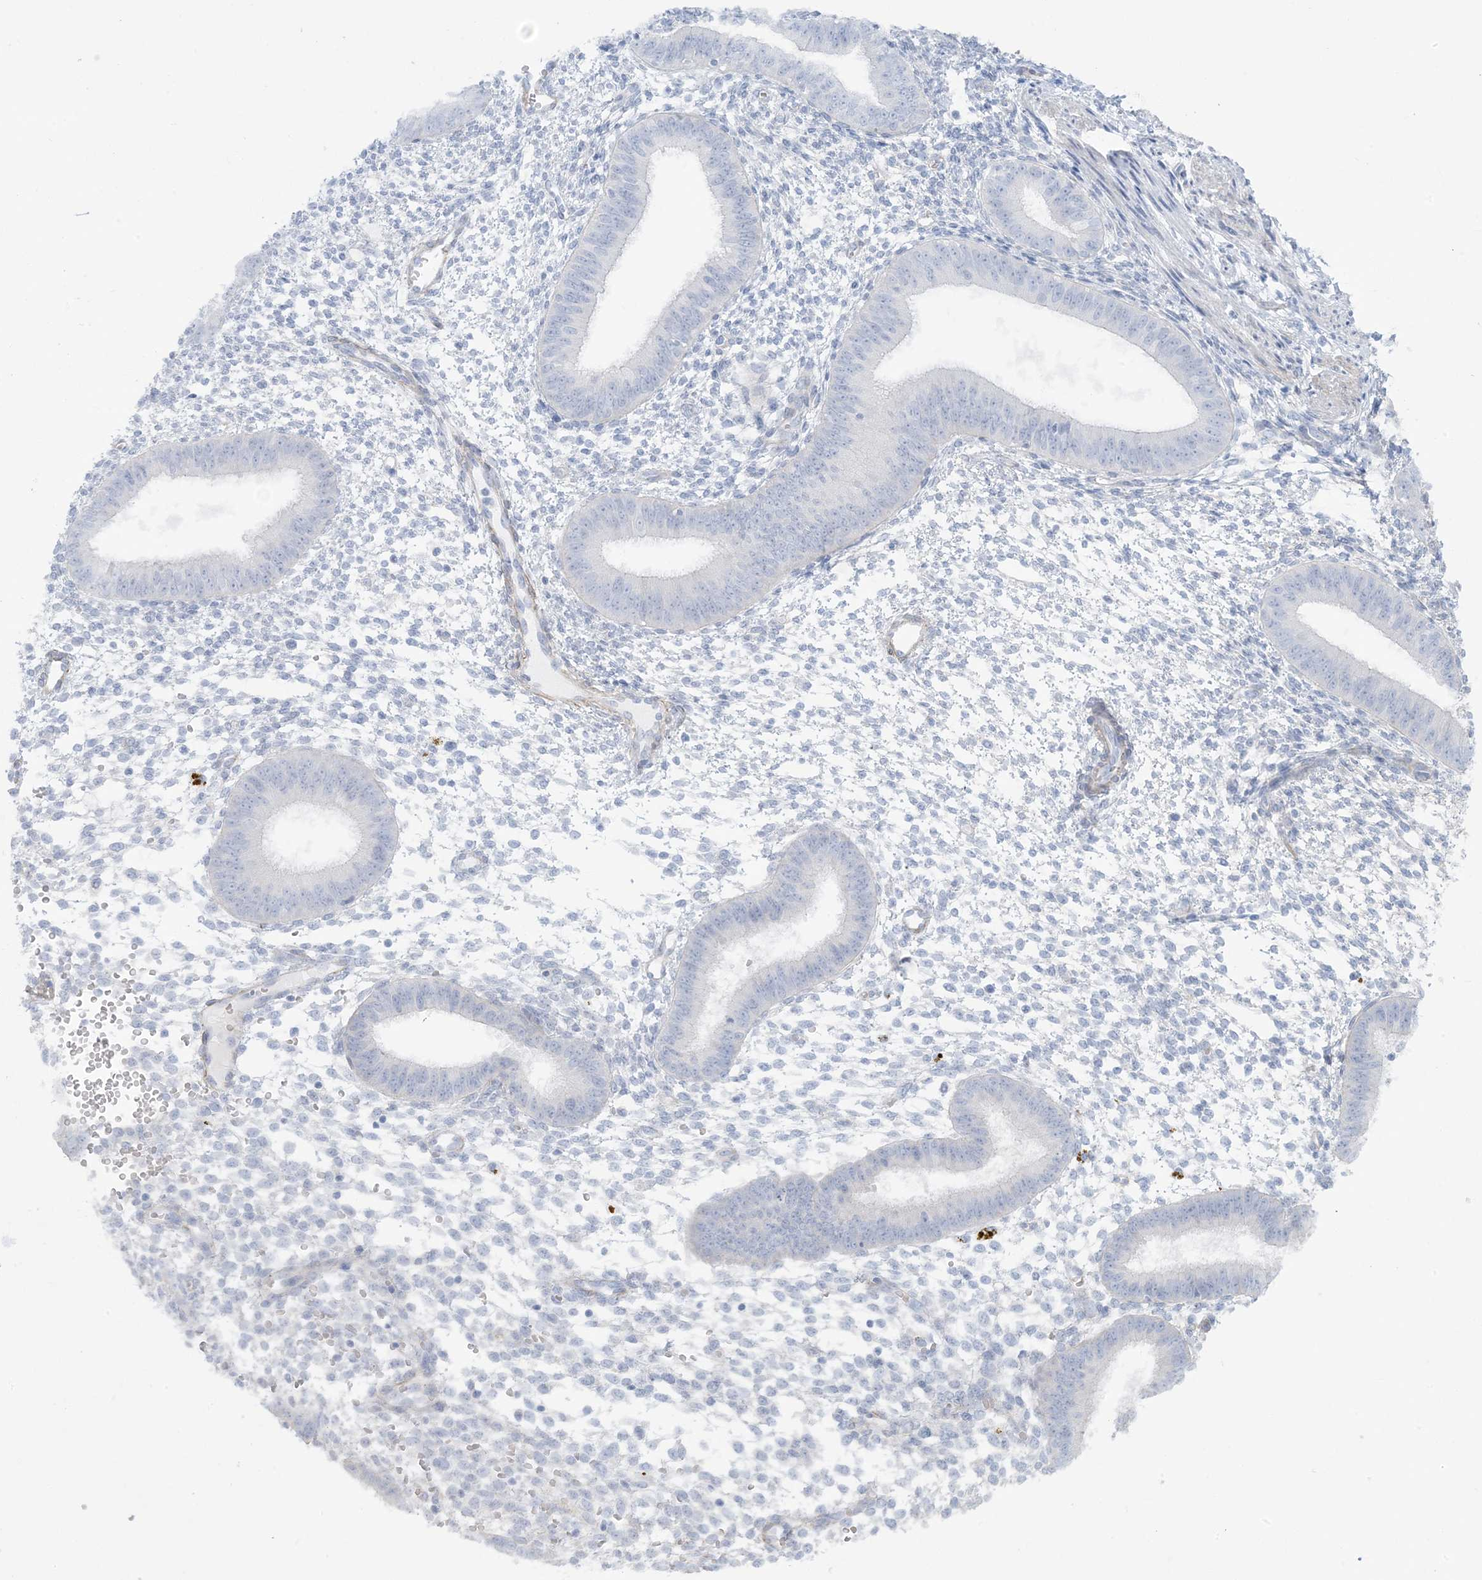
{"staining": {"intensity": "negative", "quantity": "none", "location": "none"}, "tissue": "endometrium", "cell_type": "Cells in endometrial stroma", "image_type": "normal", "snomed": [{"axis": "morphology", "description": "Normal tissue, NOS"}, {"axis": "topography", "description": "Uterus"}, {"axis": "topography", "description": "Endometrium"}], "caption": "Cells in endometrial stroma are negative for protein expression in benign human endometrium. (Immunohistochemistry (ihc), brightfield microscopy, high magnification).", "gene": "AGXT", "patient": {"sex": "female", "age": 48}}